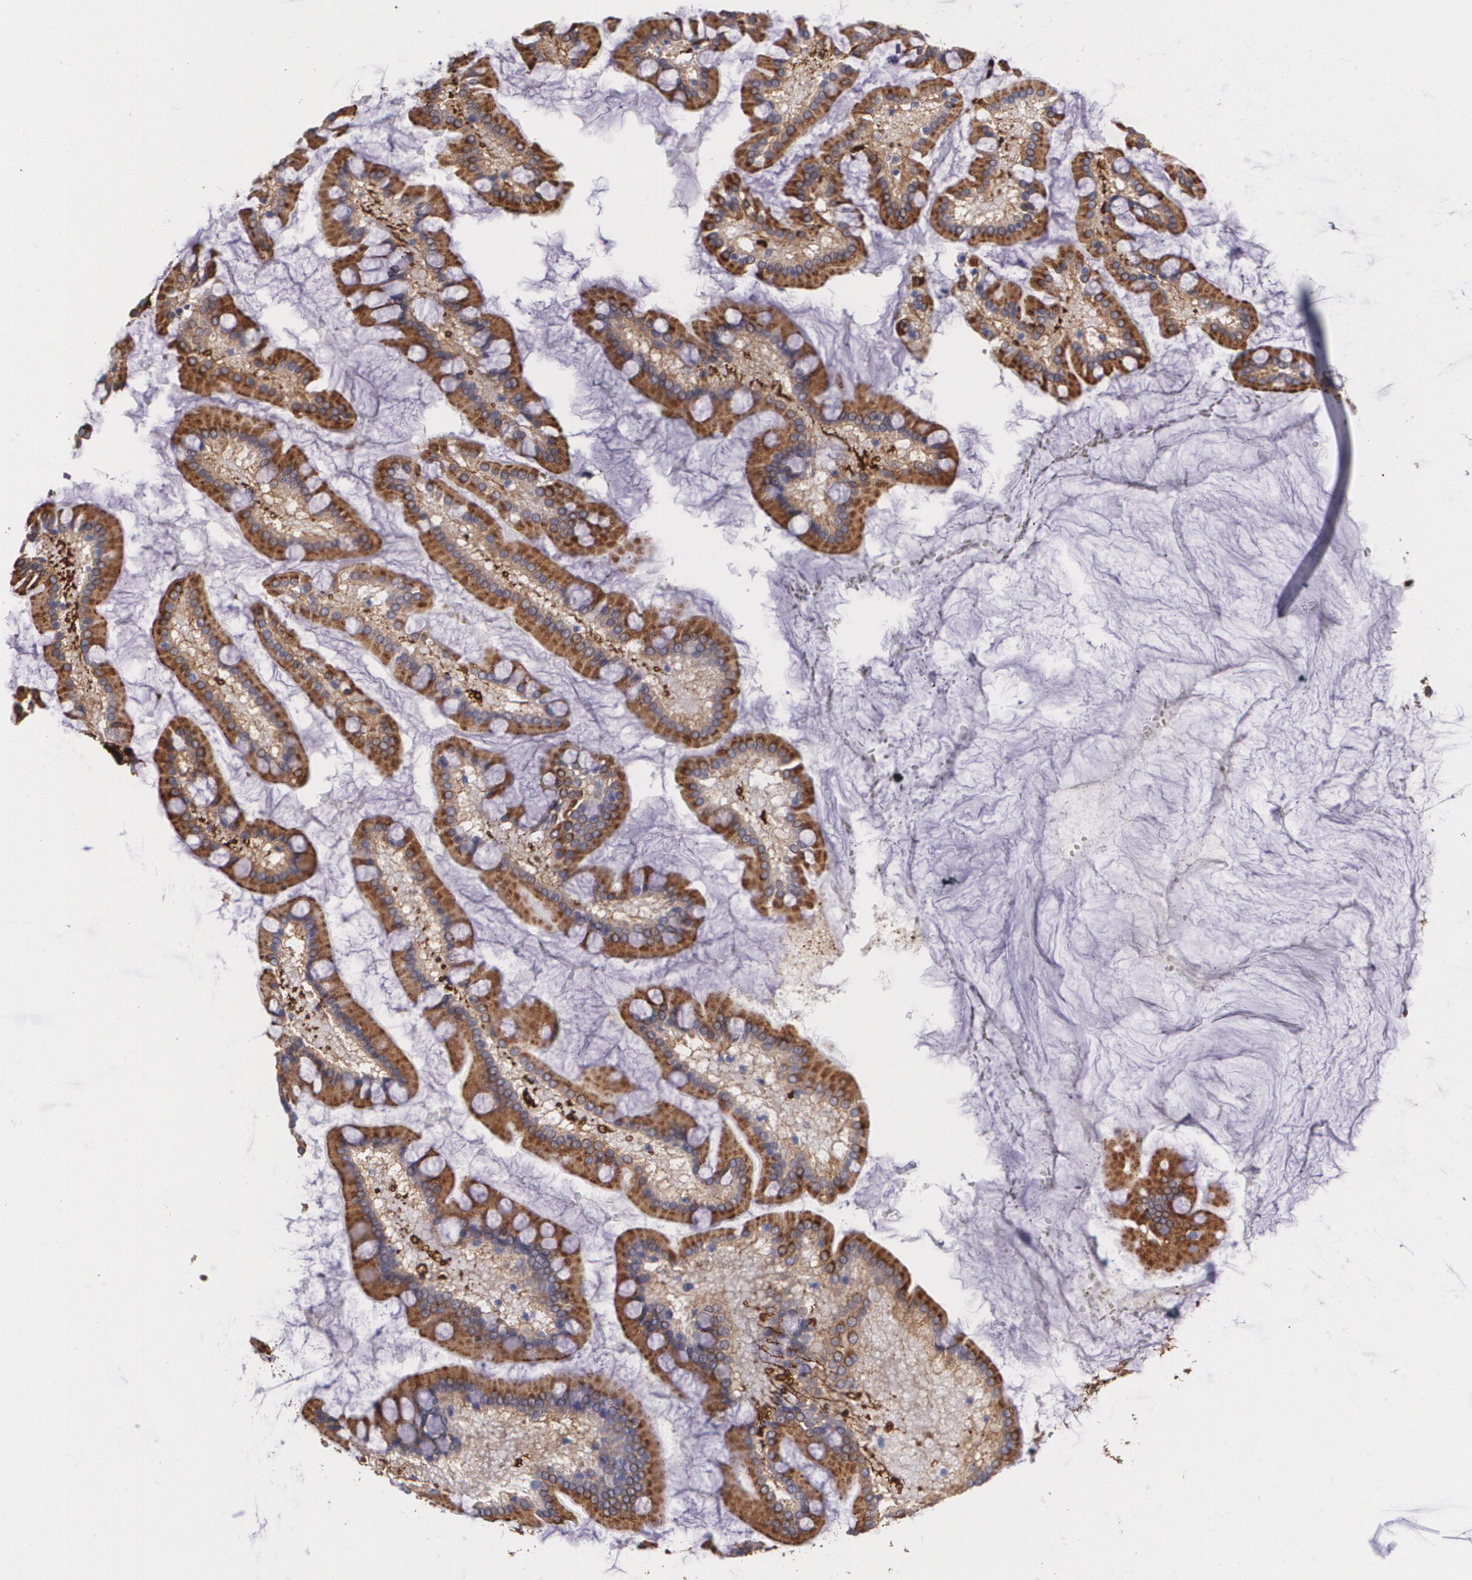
{"staining": {"intensity": "moderate", "quantity": ">75%", "location": "cytoplasmic/membranous"}, "tissue": "small intestine", "cell_type": "Glandular cells", "image_type": "normal", "snomed": [{"axis": "morphology", "description": "Normal tissue, NOS"}, {"axis": "topography", "description": "Small intestine"}], "caption": "Protein staining displays moderate cytoplasmic/membranous positivity in about >75% of glandular cells in unremarkable small intestine. (Brightfield microscopy of DAB IHC at high magnification).", "gene": "HLA", "patient": {"sex": "male", "age": 41}}